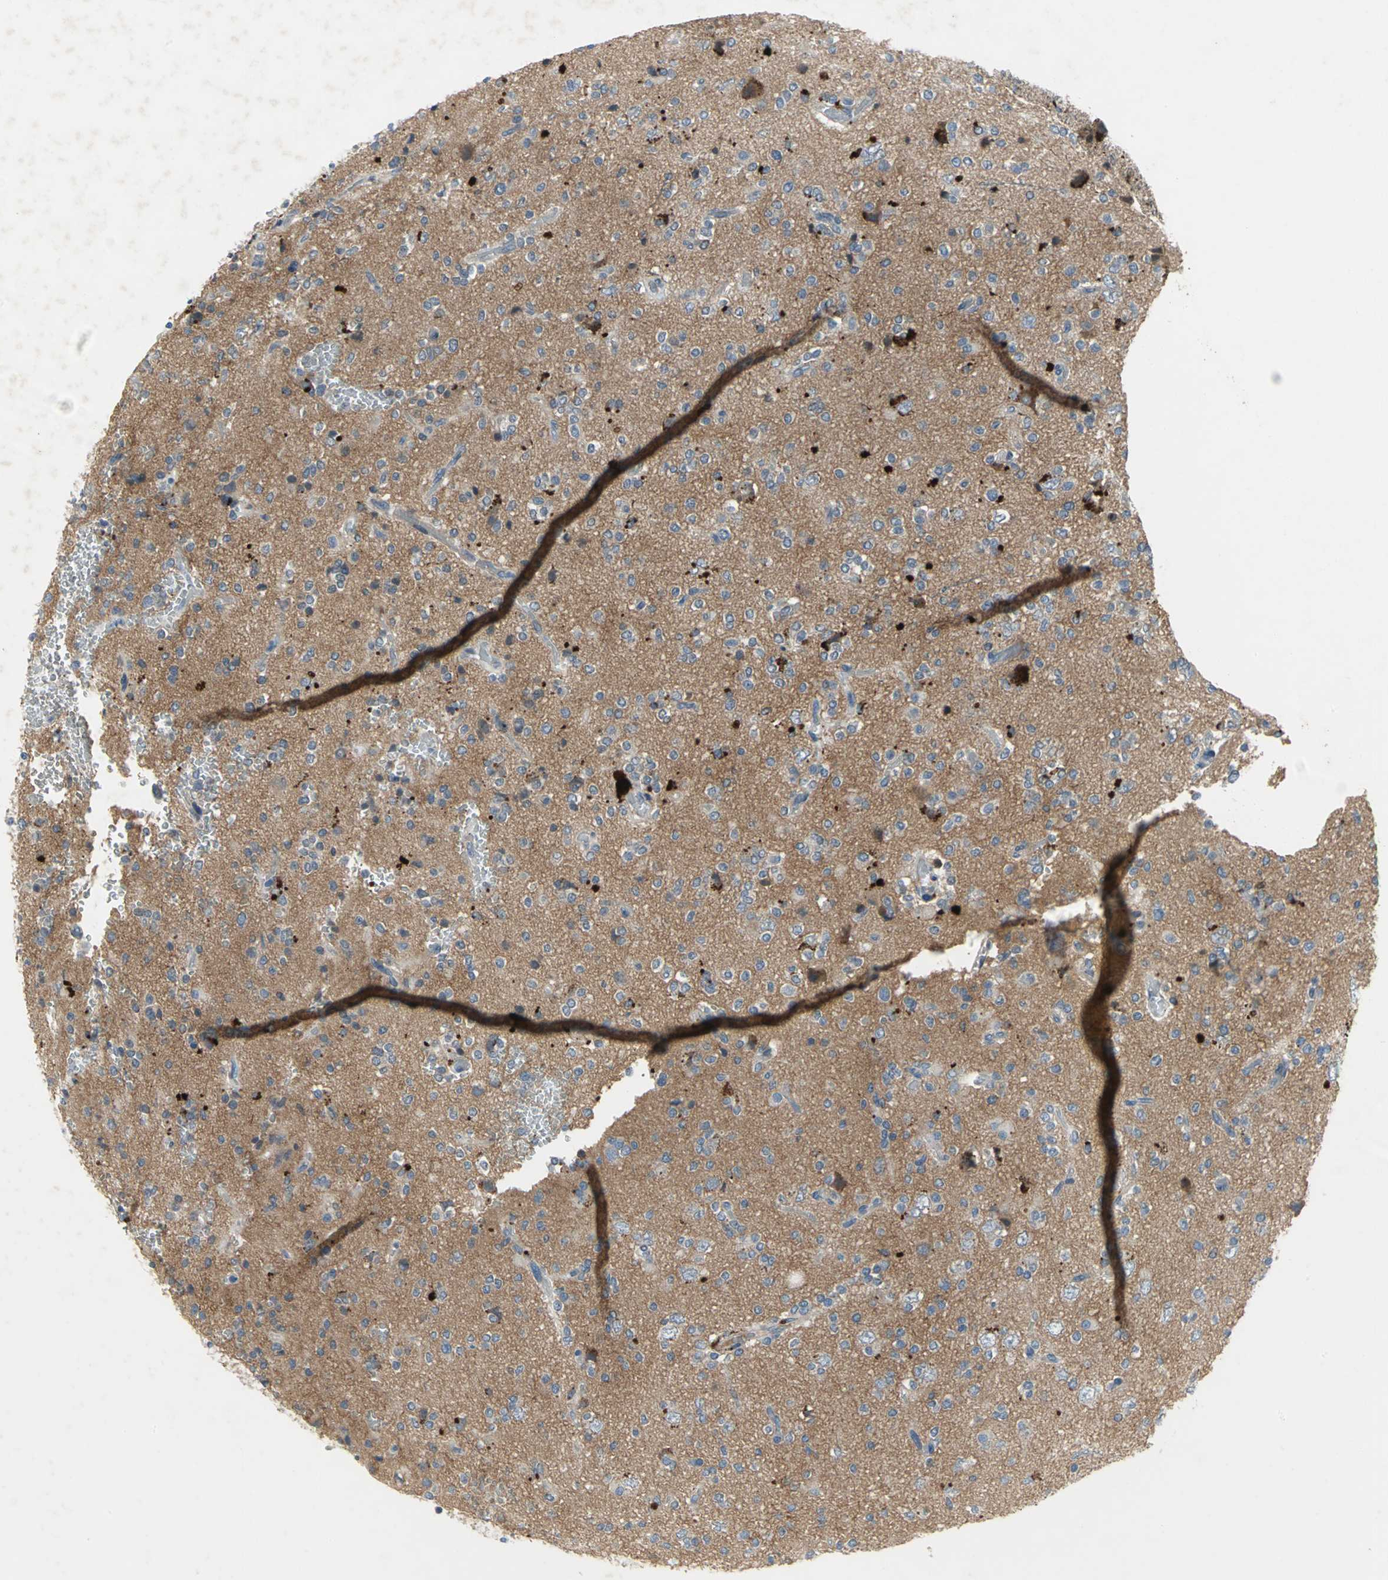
{"staining": {"intensity": "strong", "quantity": "<25%", "location": "cytoplasmic/membranous"}, "tissue": "glioma", "cell_type": "Tumor cells", "image_type": "cancer", "snomed": [{"axis": "morphology", "description": "Glioma, malignant, High grade"}, {"axis": "topography", "description": "Brain"}], "caption": "This photomicrograph demonstrates immunohistochemistry (IHC) staining of human glioma, with medium strong cytoplasmic/membranous positivity in about <25% of tumor cells.", "gene": "PTGDS", "patient": {"sex": "male", "age": 47}}